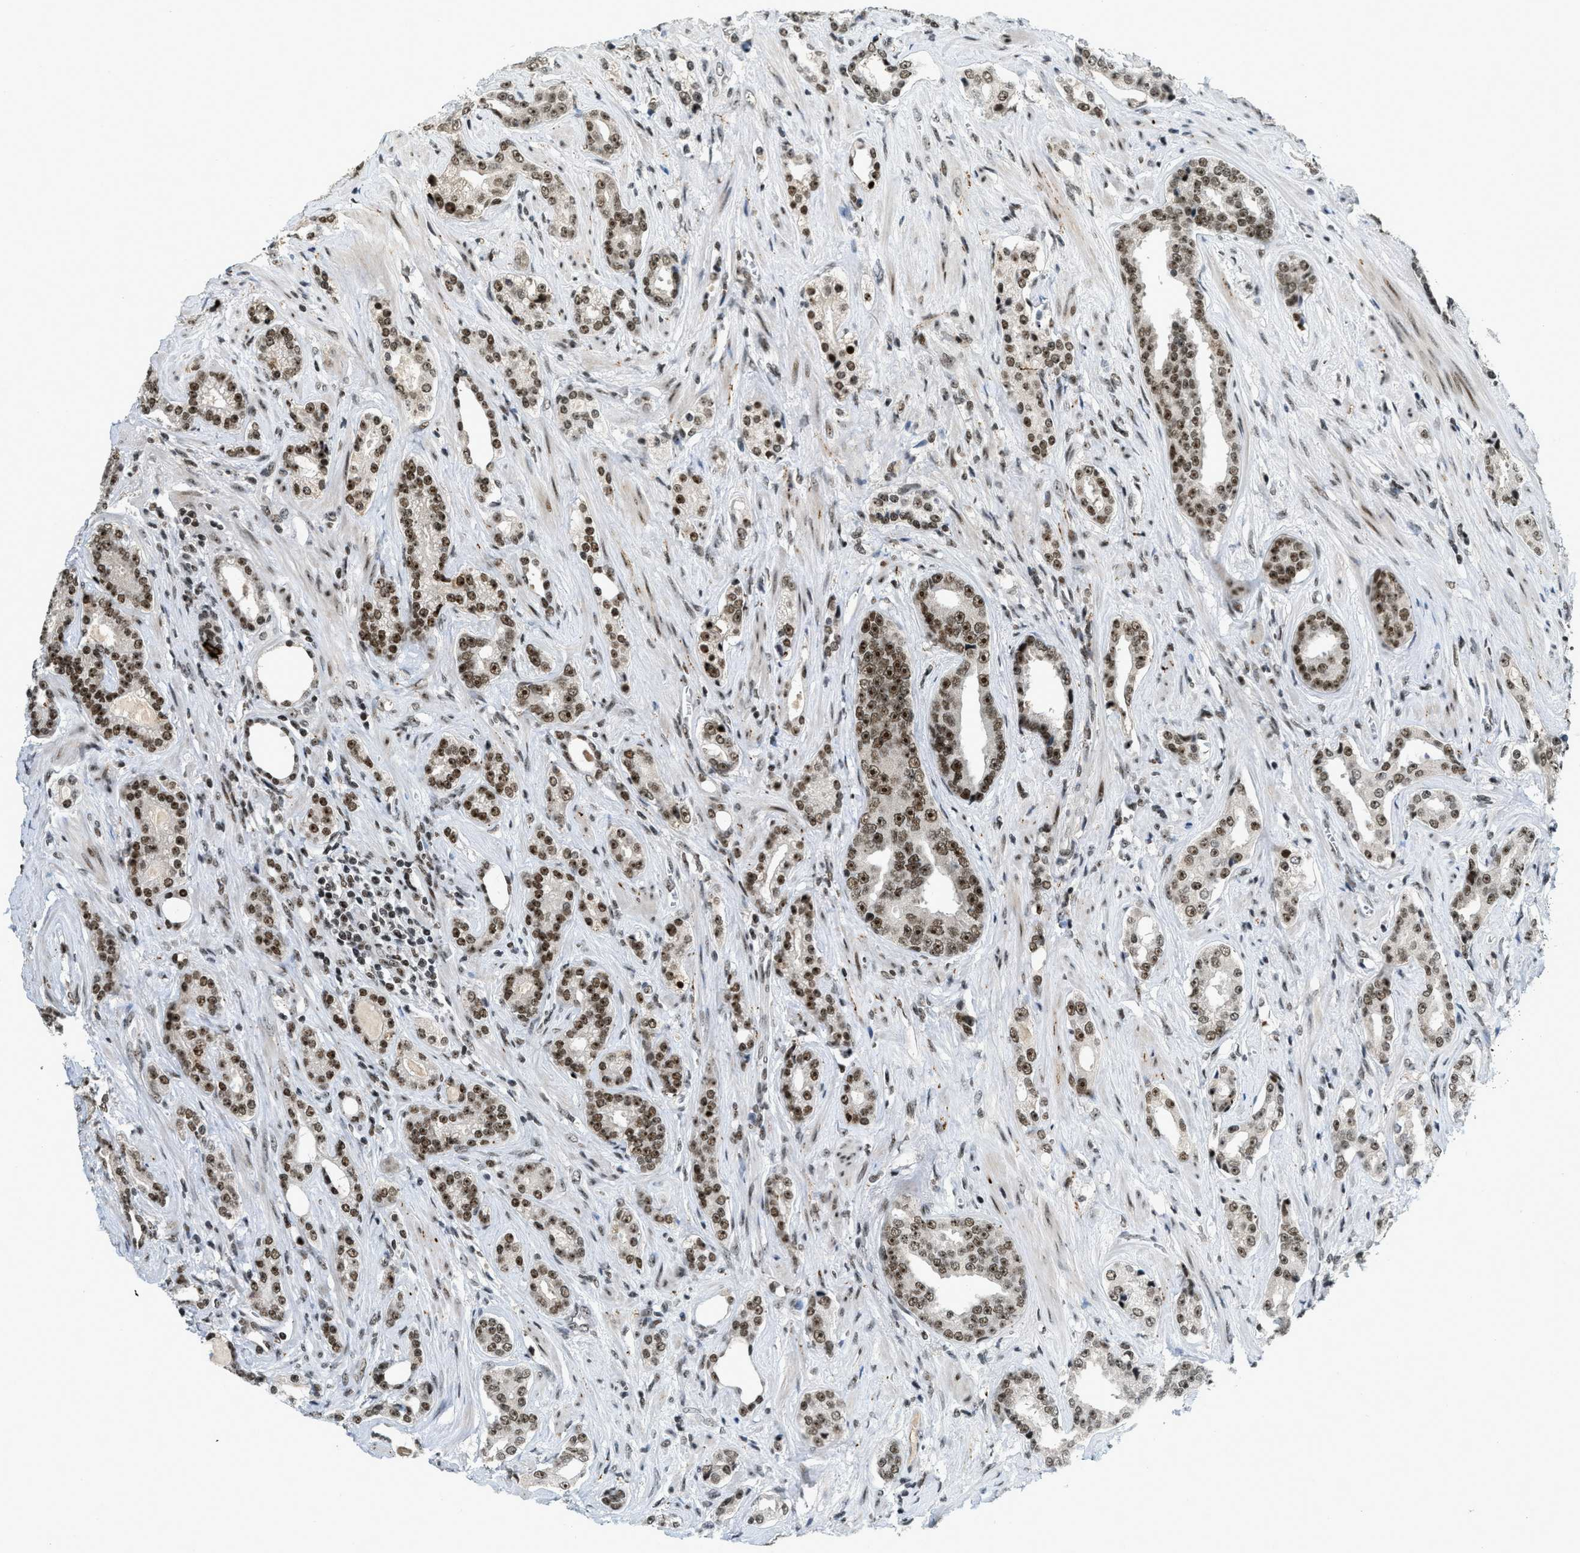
{"staining": {"intensity": "moderate", "quantity": ">75%", "location": "nuclear"}, "tissue": "prostate cancer", "cell_type": "Tumor cells", "image_type": "cancer", "snomed": [{"axis": "morphology", "description": "Adenocarcinoma, High grade"}, {"axis": "topography", "description": "Prostate"}], "caption": "Protein expression analysis of prostate adenocarcinoma (high-grade) exhibits moderate nuclear staining in about >75% of tumor cells. (IHC, brightfield microscopy, high magnification).", "gene": "URB1", "patient": {"sex": "male", "age": 71}}